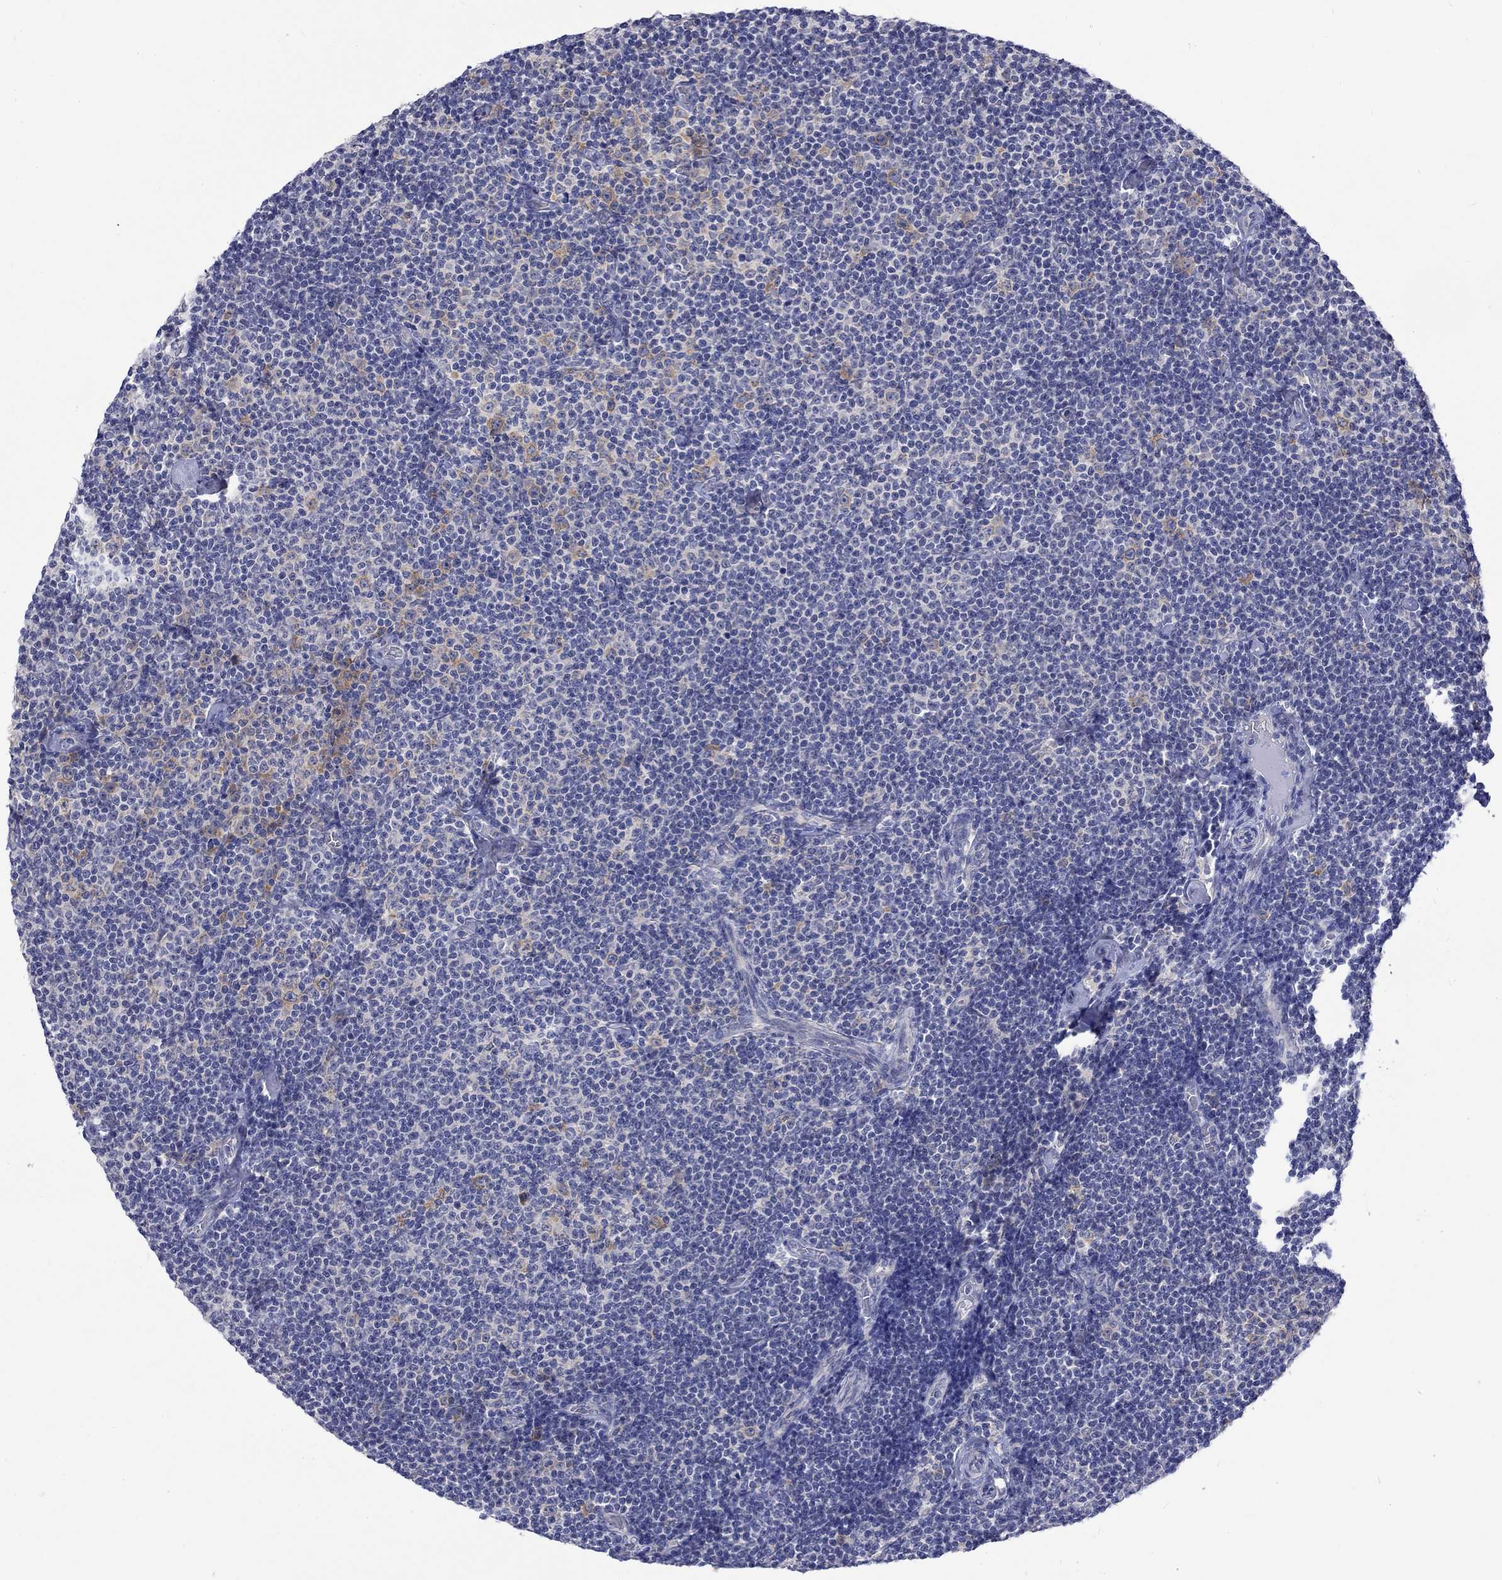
{"staining": {"intensity": "negative", "quantity": "none", "location": "none"}, "tissue": "lymphoma", "cell_type": "Tumor cells", "image_type": "cancer", "snomed": [{"axis": "morphology", "description": "Malignant lymphoma, non-Hodgkin's type, Low grade"}, {"axis": "topography", "description": "Lymph node"}], "caption": "The histopathology image shows no significant staining in tumor cells of malignant lymphoma, non-Hodgkin's type (low-grade).", "gene": "CERS1", "patient": {"sex": "male", "age": 81}}